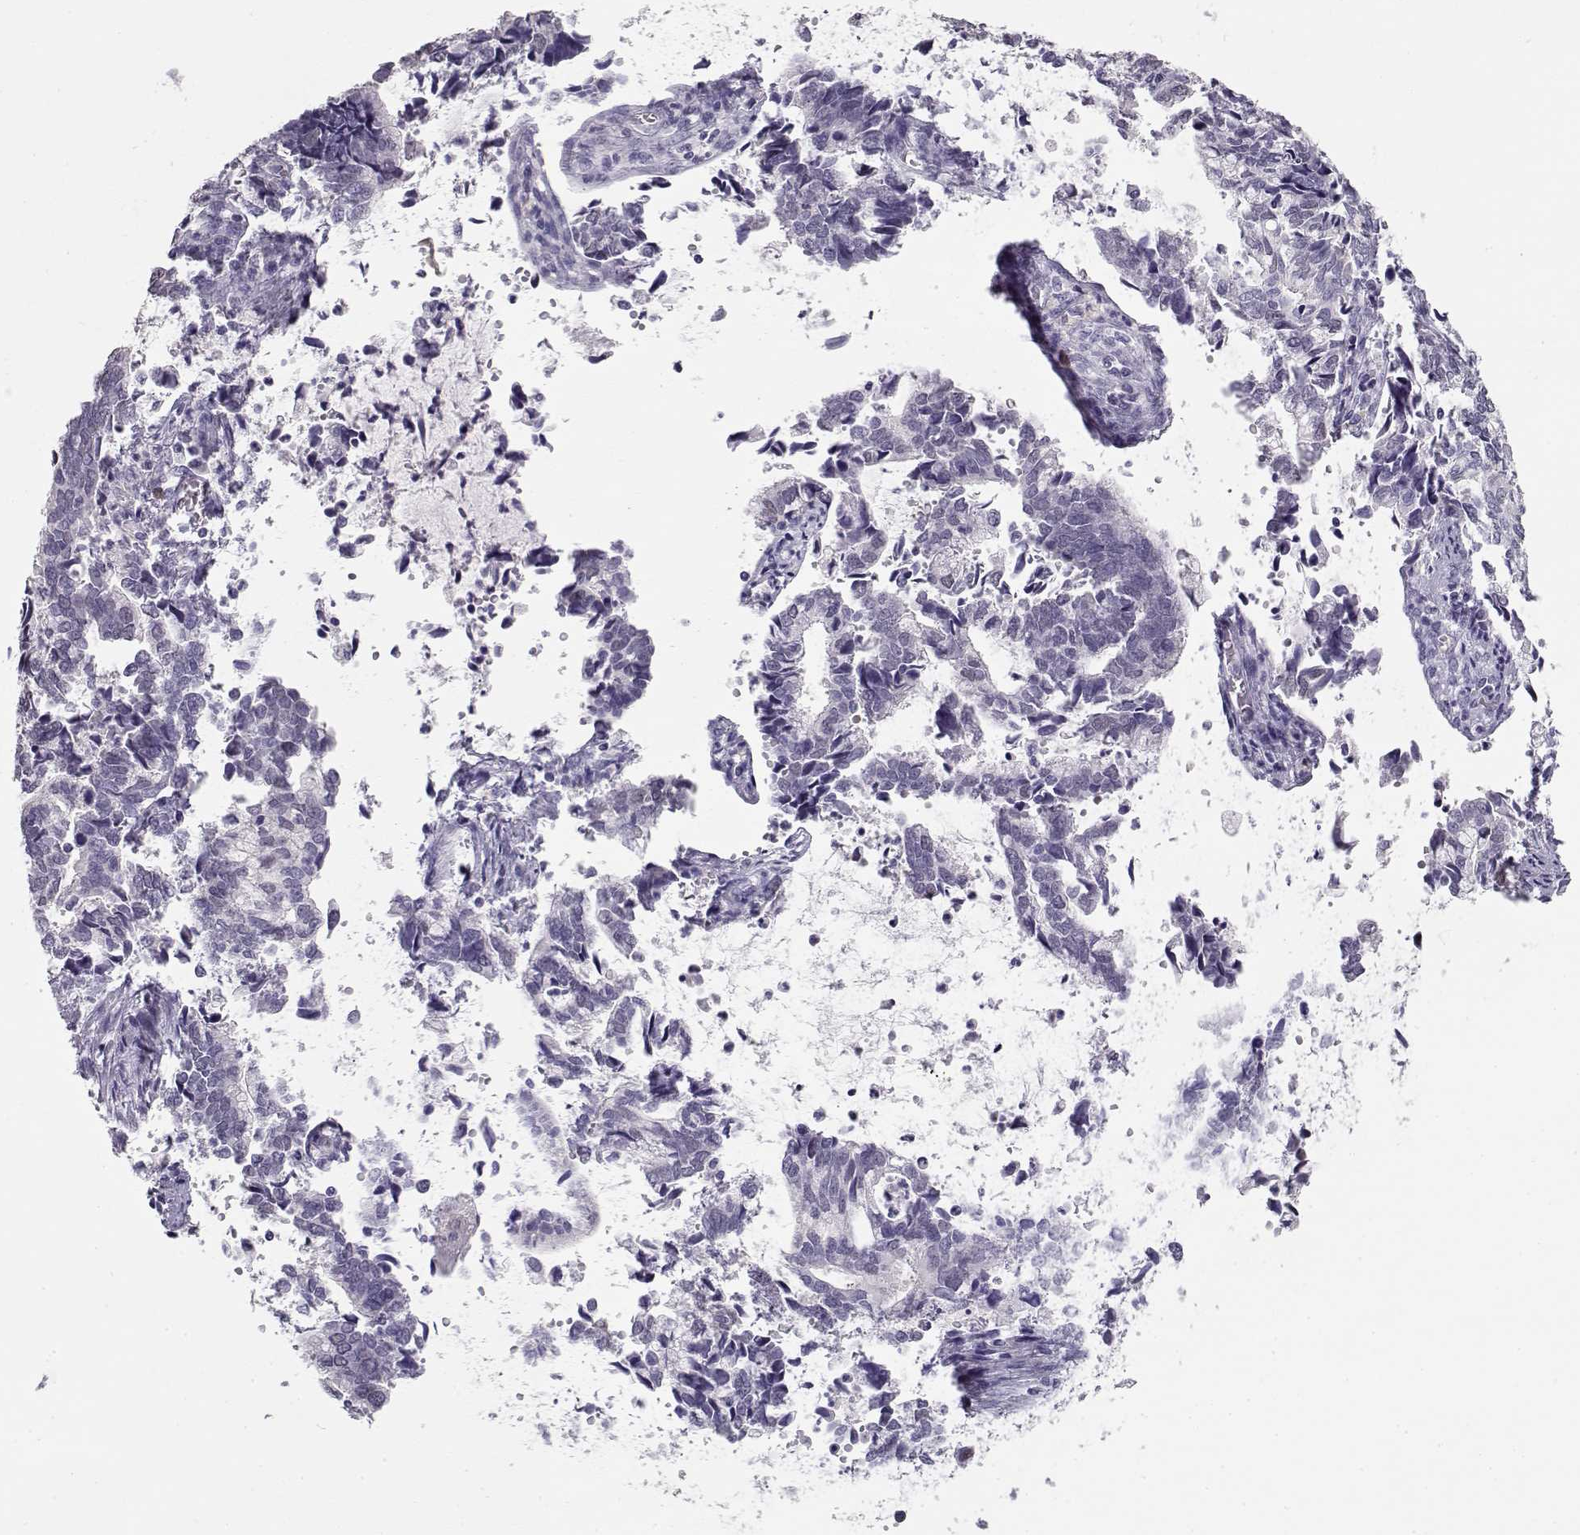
{"staining": {"intensity": "negative", "quantity": "none", "location": "none"}, "tissue": "cervical cancer", "cell_type": "Tumor cells", "image_type": "cancer", "snomed": [{"axis": "morphology", "description": "Adenocarcinoma, NOS"}, {"axis": "topography", "description": "Cervix"}], "caption": "The IHC image has no significant expression in tumor cells of cervical adenocarcinoma tissue.", "gene": "NUTM1", "patient": {"sex": "female", "age": 42}}